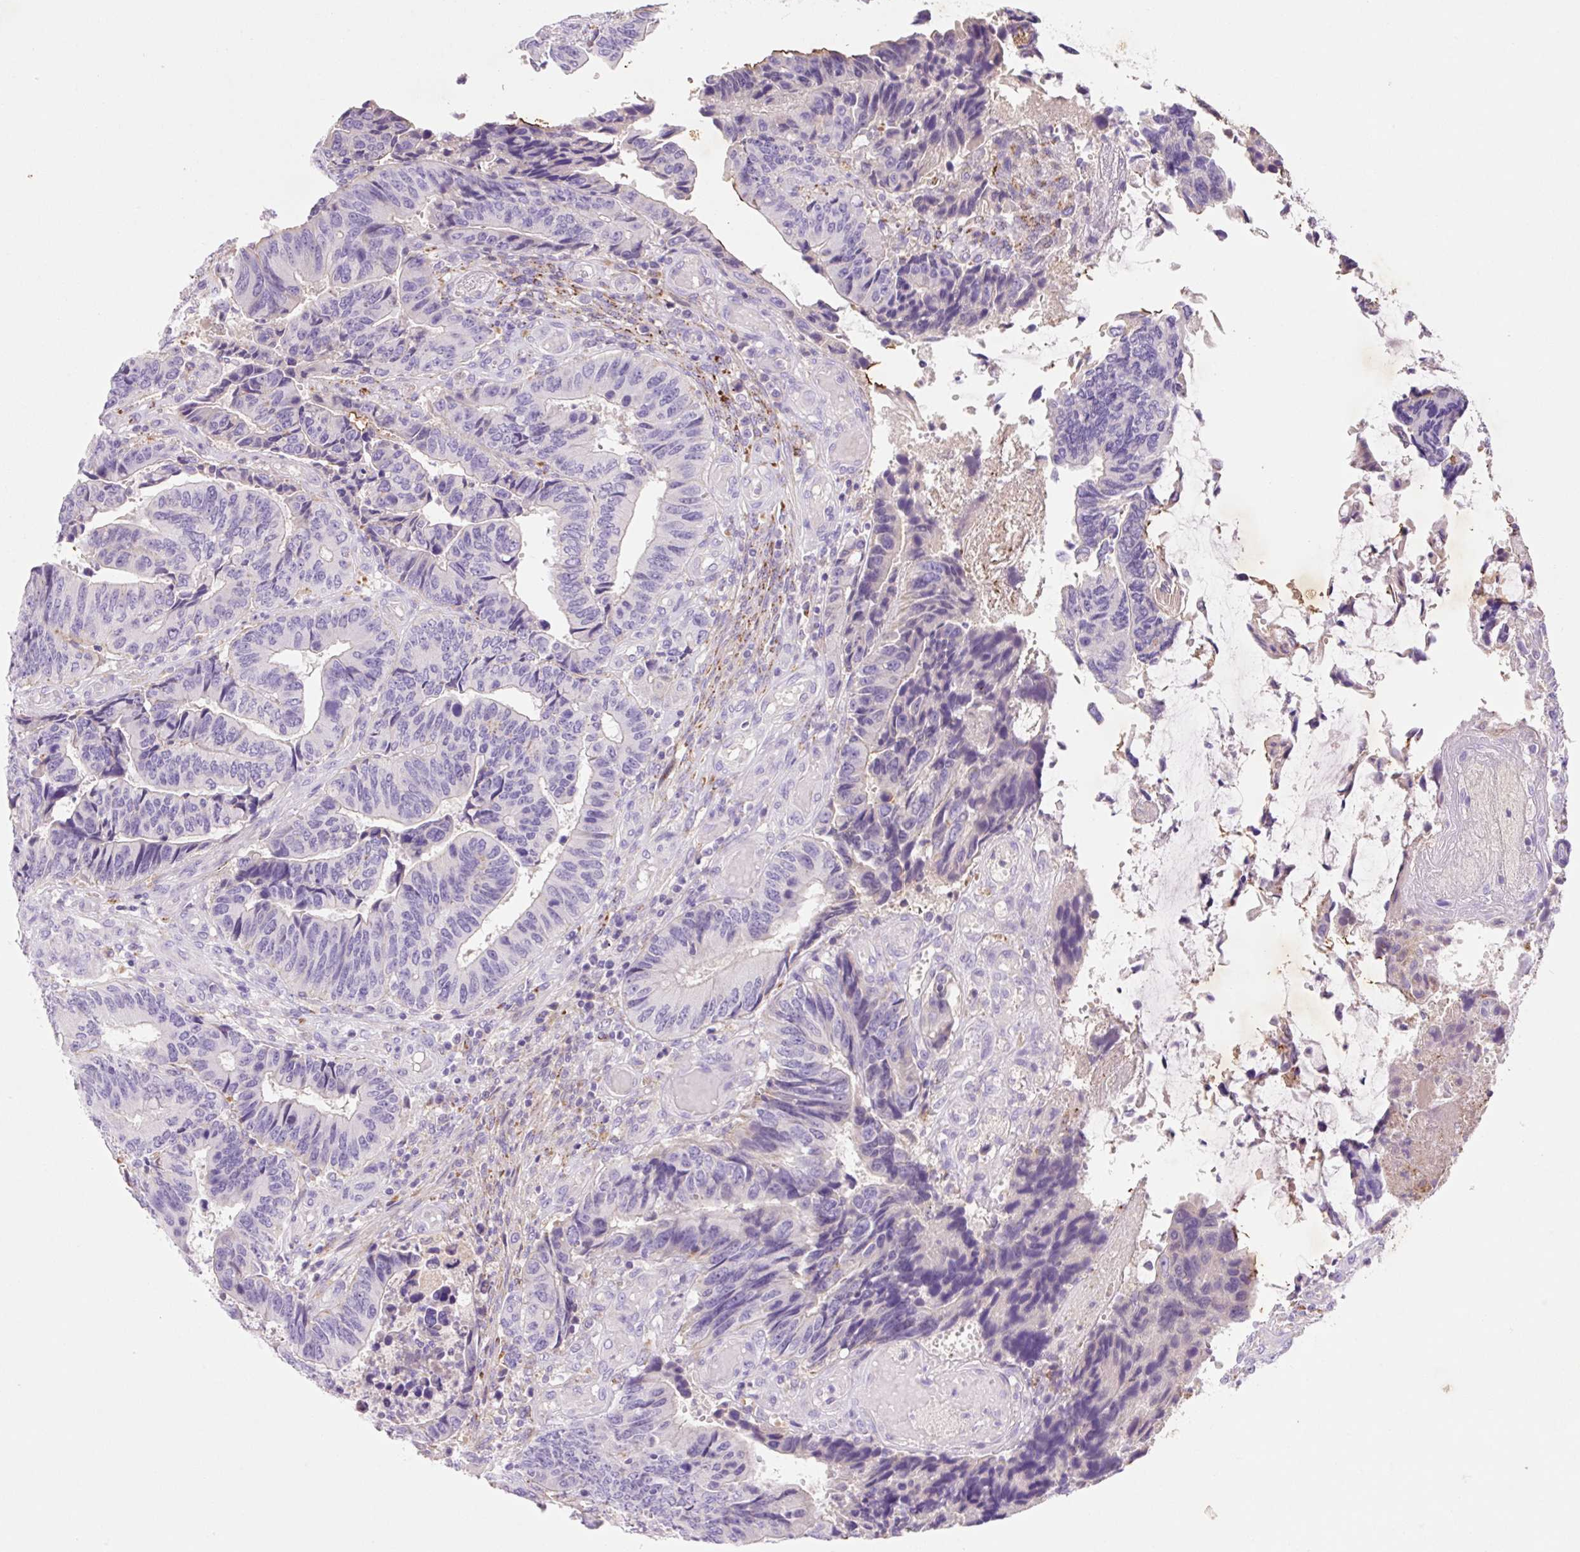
{"staining": {"intensity": "negative", "quantity": "none", "location": "none"}, "tissue": "colorectal cancer", "cell_type": "Tumor cells", "image_type": "cancer", "snomed": [{"axis": "morphology", "description": "Adenocarcinoma, NOS"}, {"axis": "topography", "description": "Colon"}], "caption": "Colorectal cancer (adenocarcinoma) stained for a protein using IHC reveals no staining tumor cells.", "gene": "HEXA", "patient": {"sex": "male", "age": 87}}